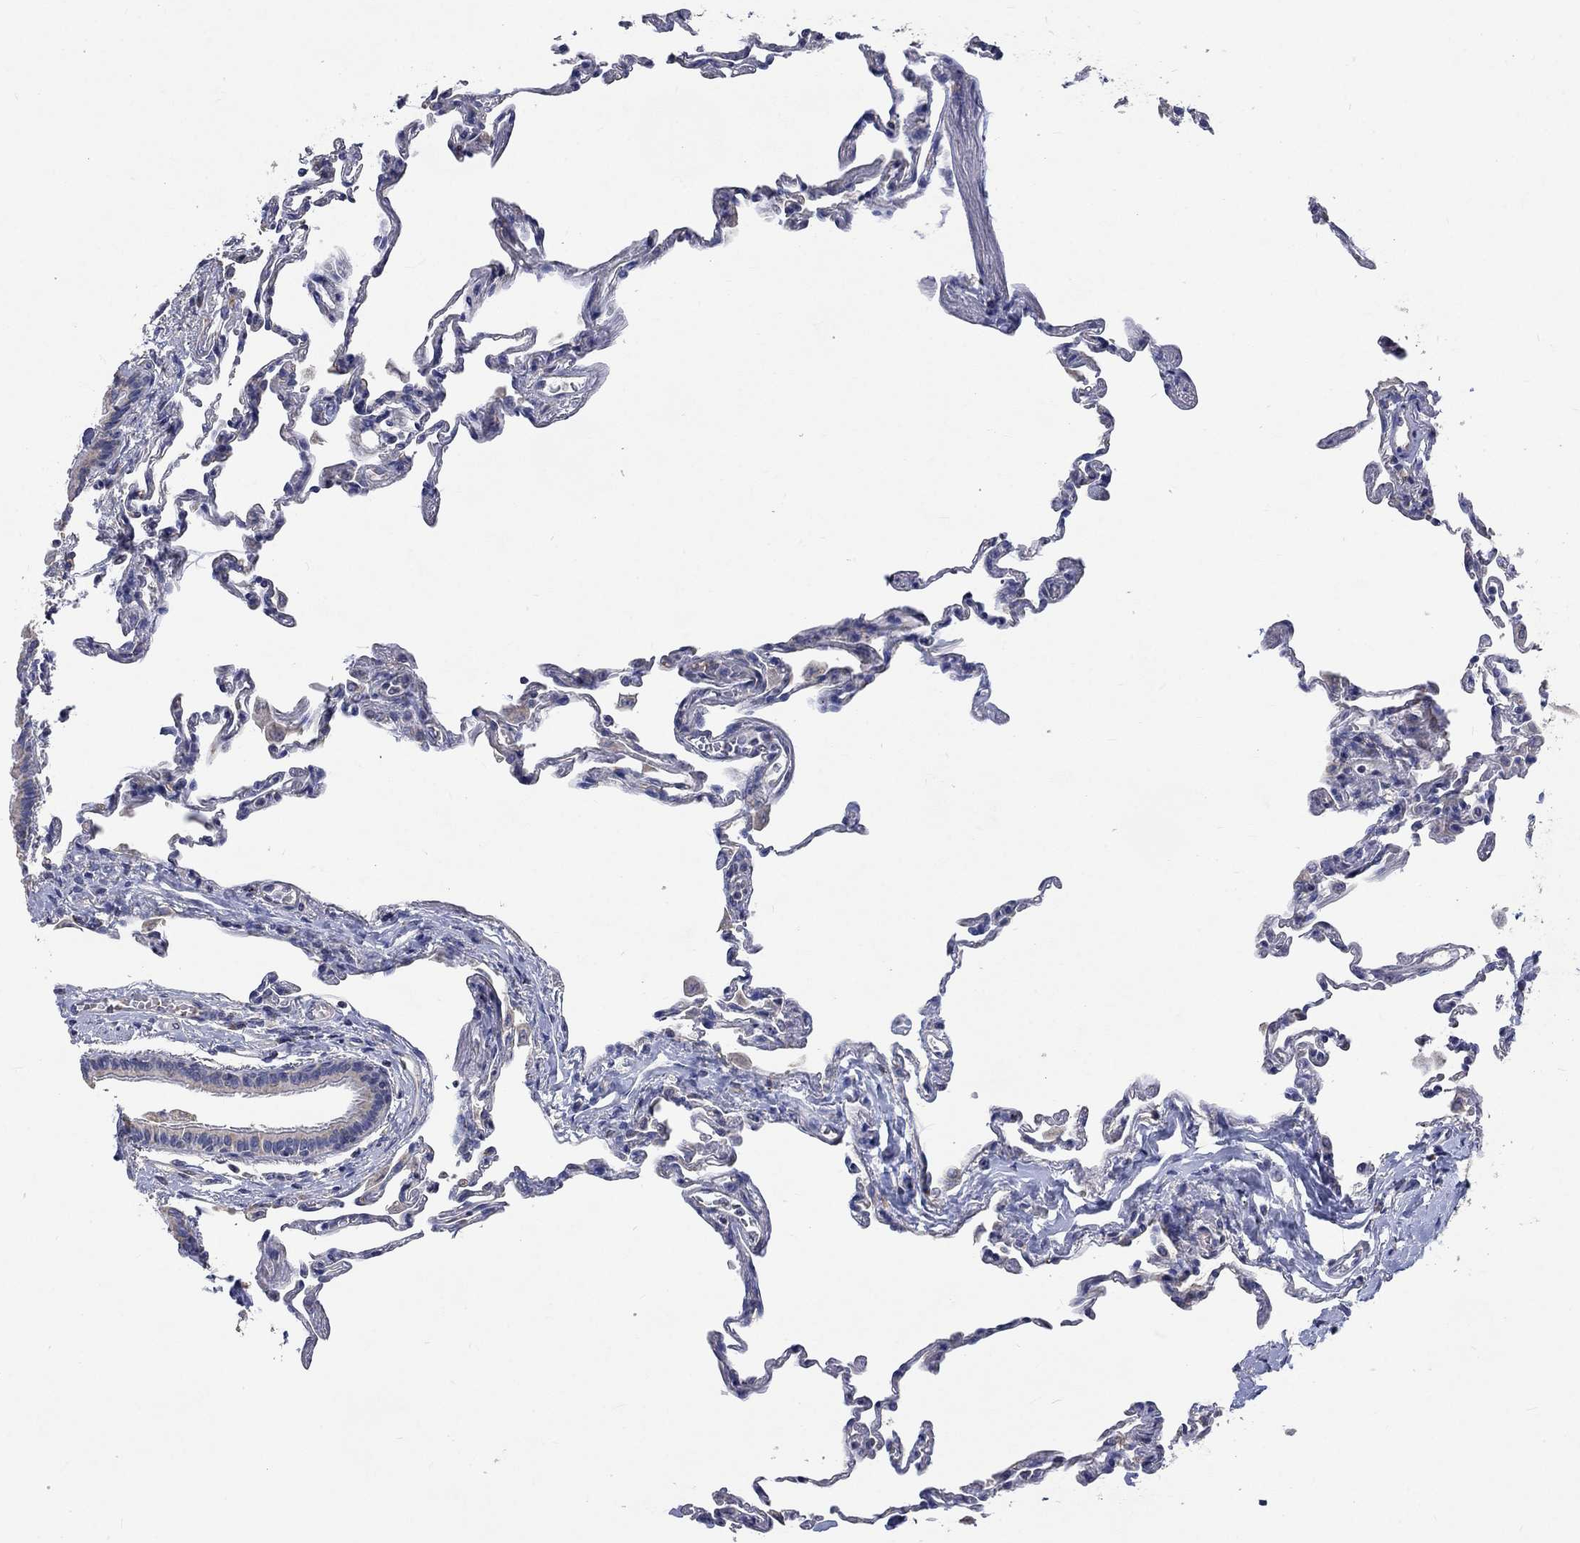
{"staining": {"intensity": "negative", "quantity": "none", "location": "none"}, "tissue": "lung", "cell_type": "Alveolar cells", "image_type": "normal", "snomed": [{"axis": "morphology", "description": "Normal tissue, NOS"}, {"axis": "topography", "description": "Lung"}], "caption": "The immunohistochemistry (IHC) histopathology image has no significant staining in alveolar cells of lung. (Immunohistochemistry (ihc), brightfield microscopy, high magnification).", "gene": "UGT8", "patient": {"sex": "female", "age": 57}}